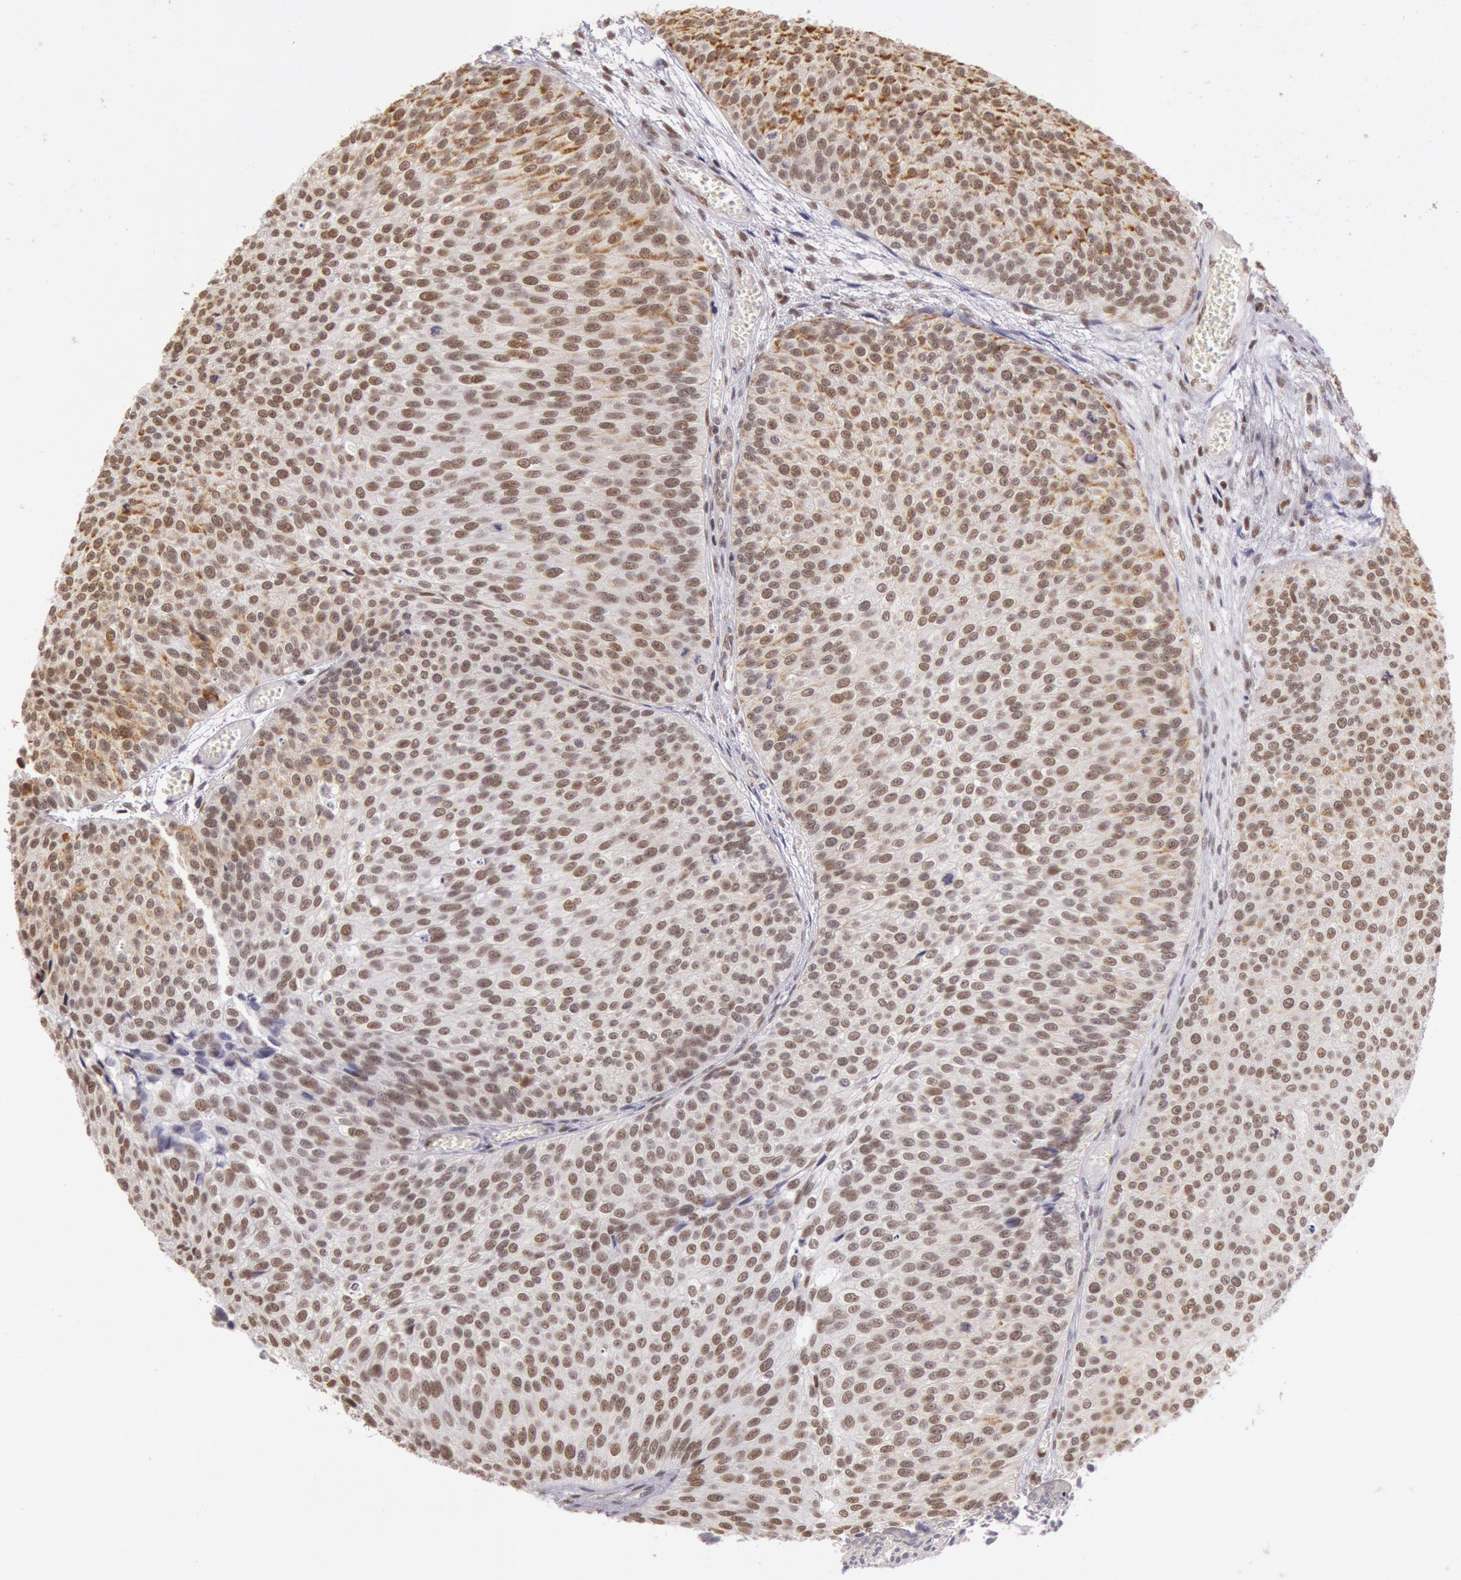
{"staining": {"intensity": "moderate", "quantity": ">75%", "location": "nuclear"}, "tissue": "urothelial cancer", "cell_type": "Tumor cells", "image_type": "cancer", "snomed": [{"axis": "morphology", "description": "Urothelial carcinoma, Low grade"}, {"axis": "topography", "description": "Urinary bladder"}], "caption": "This is a micrograph of immunohistochemistry staining of low-grade urothelial carcinoma, which shows moderate staining in the nuclear of tumor cells.", "gene": "ESS2", "patient": {"sex": "male", "age": 84}}